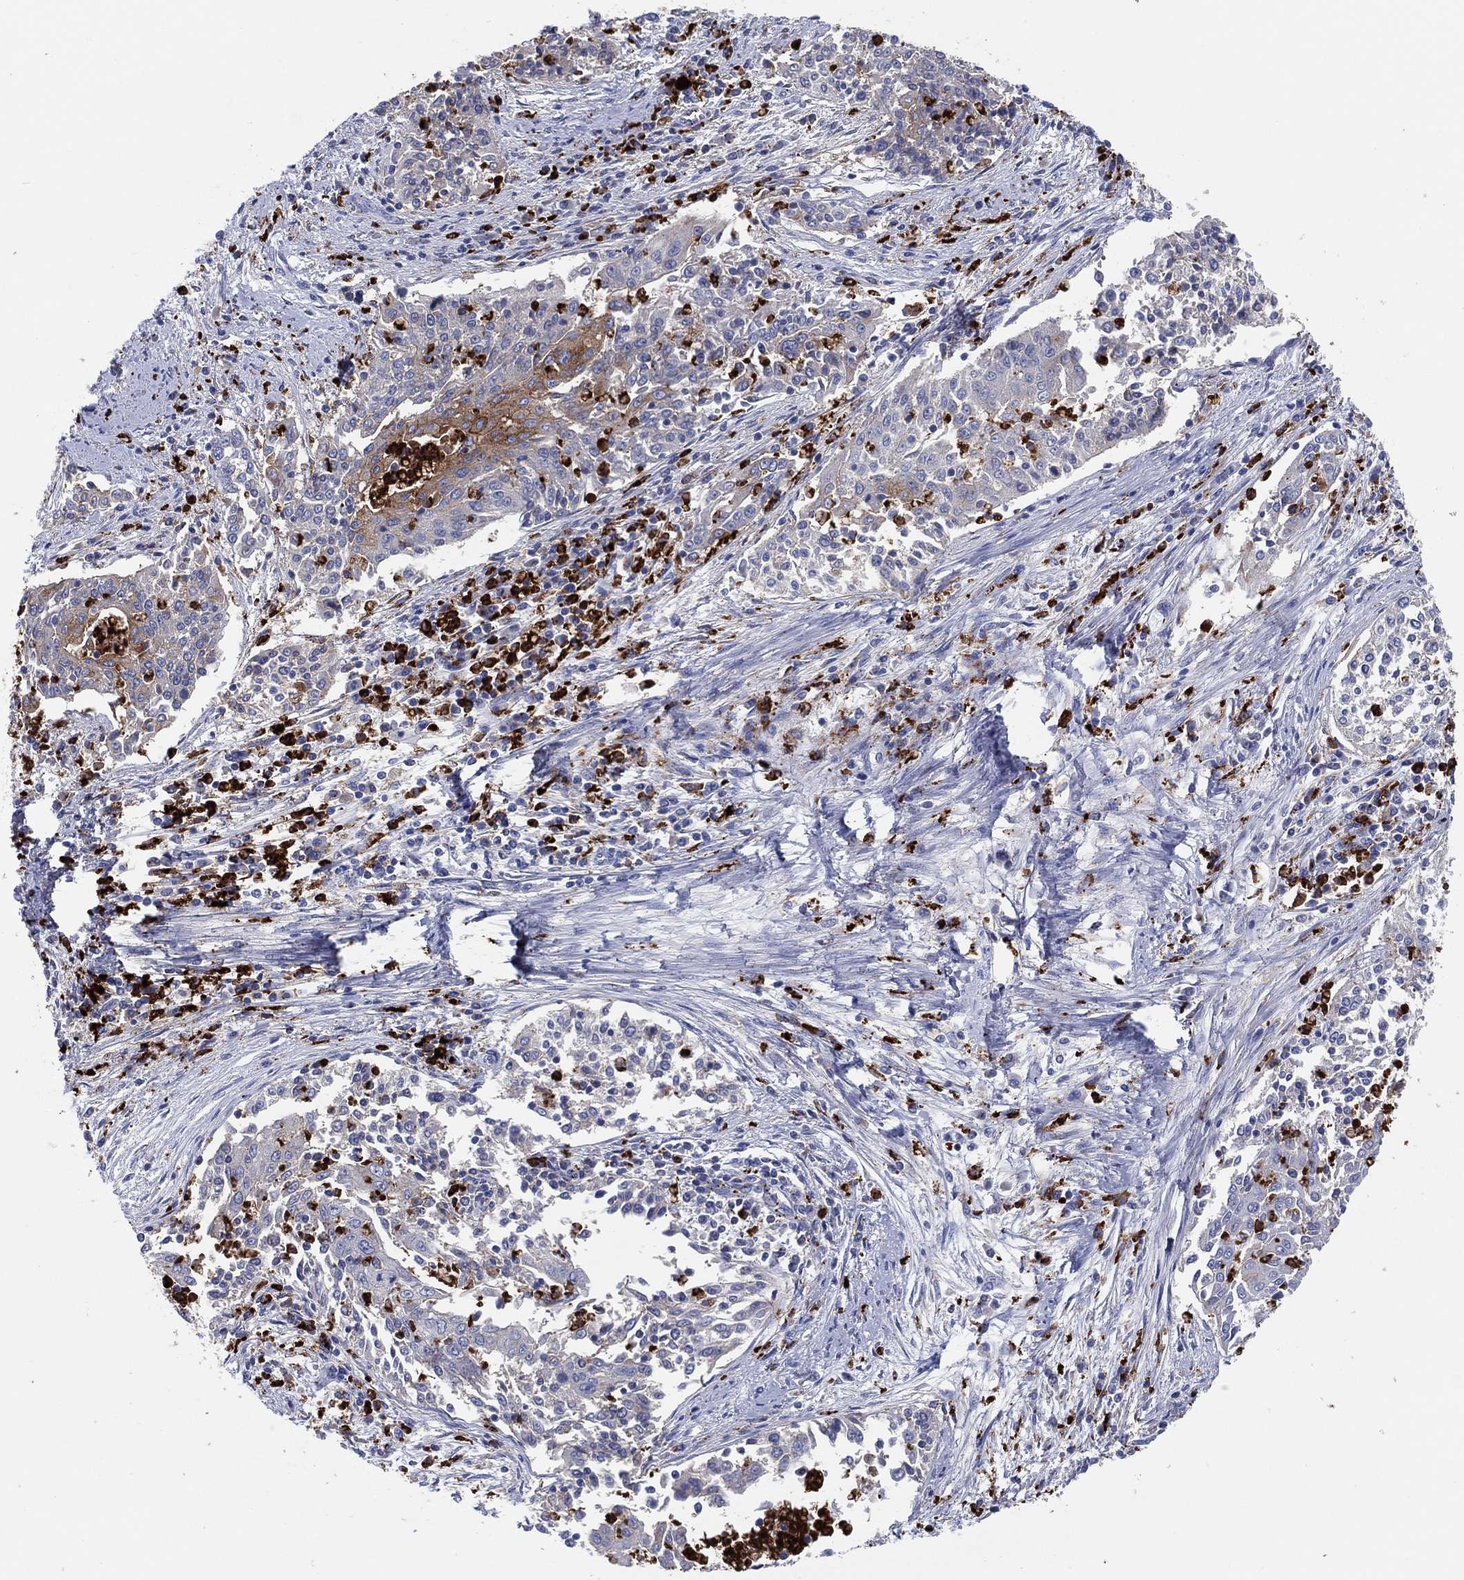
{"staining": {"intensity": "negative", "quantity": "none", "location": "none"}, "tissue": "cervical cancer", "cell_type": "Tumor cells", "image_type": "cancer", "snomed": [{"axis": "morphology", "description": "Squamous cell carcinoma, NOS"}, {"axis": "topography", "description": "Cervix"}], "caption": "IHC histopathology image of neoplastic tissue: cervical cancer stained with DAB demonstrates no significant protein staining in tumor cells.", "gene": "PLAC8", "patient": {"sex": "female", "age": 41}}